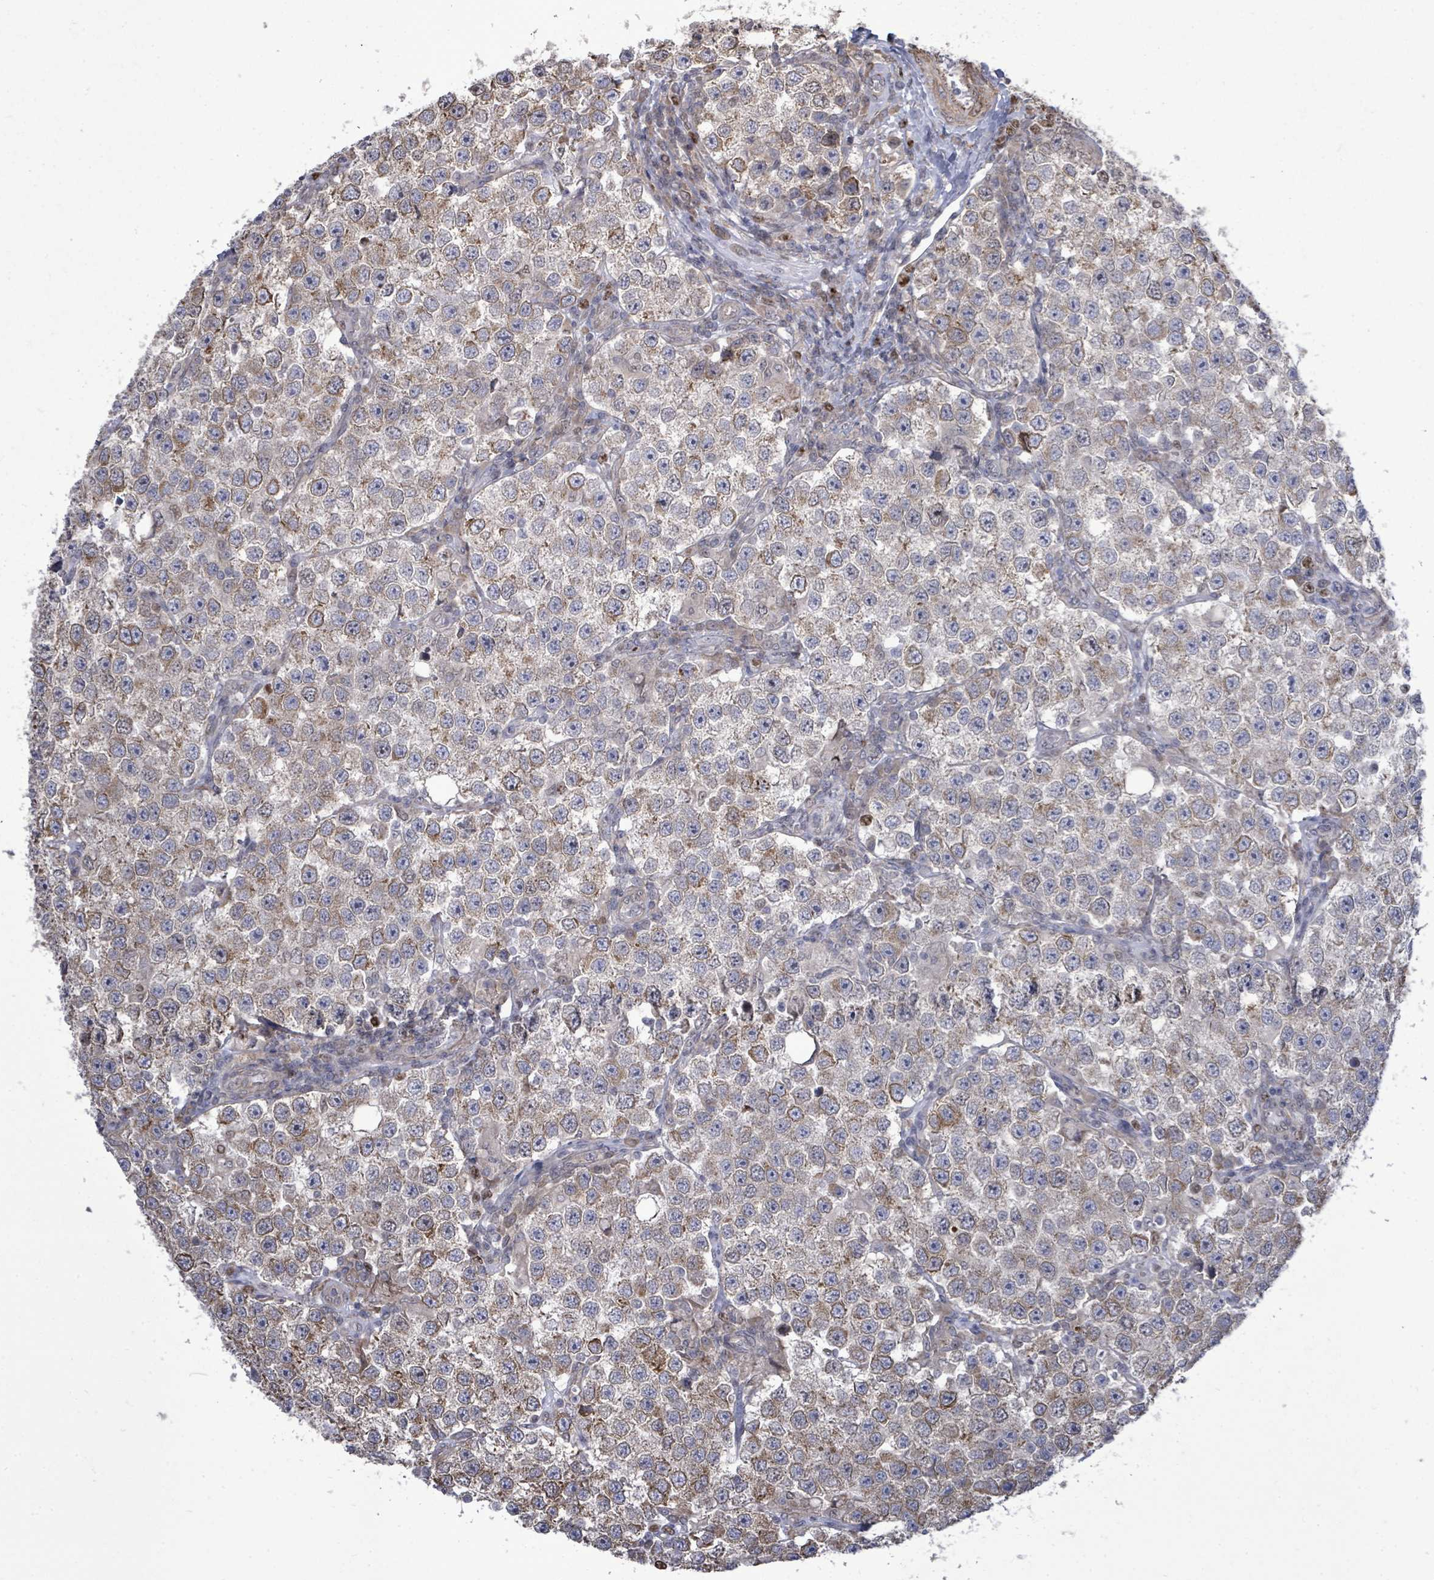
{"staining": {"intensity": "weak", "quantity": ">75%", "location": "cytoplasmic/membranous"}, "tissue": "testis cancer", "cell_type": "Tumor cells", "image_type": "cancer", "snomed": [{"axis": "morphology", "description": "Seminoma, NOS"}, {"axis": "topography", "description": "Testis"}], "caption": "Immunohistochemical staining of human seminoma (testis) exhibits low levels of weak cytoplasmic/membranous expression in about >75% of tumor cells. The staining is performed using DAB (3,3'-diaminobenzidine) brown chromogen to label protein expression. The nuclei are counter-stained blue using hematoxylin.", "gene": "PAPSS1", "patient": {"sex": "male", "age": 37}}